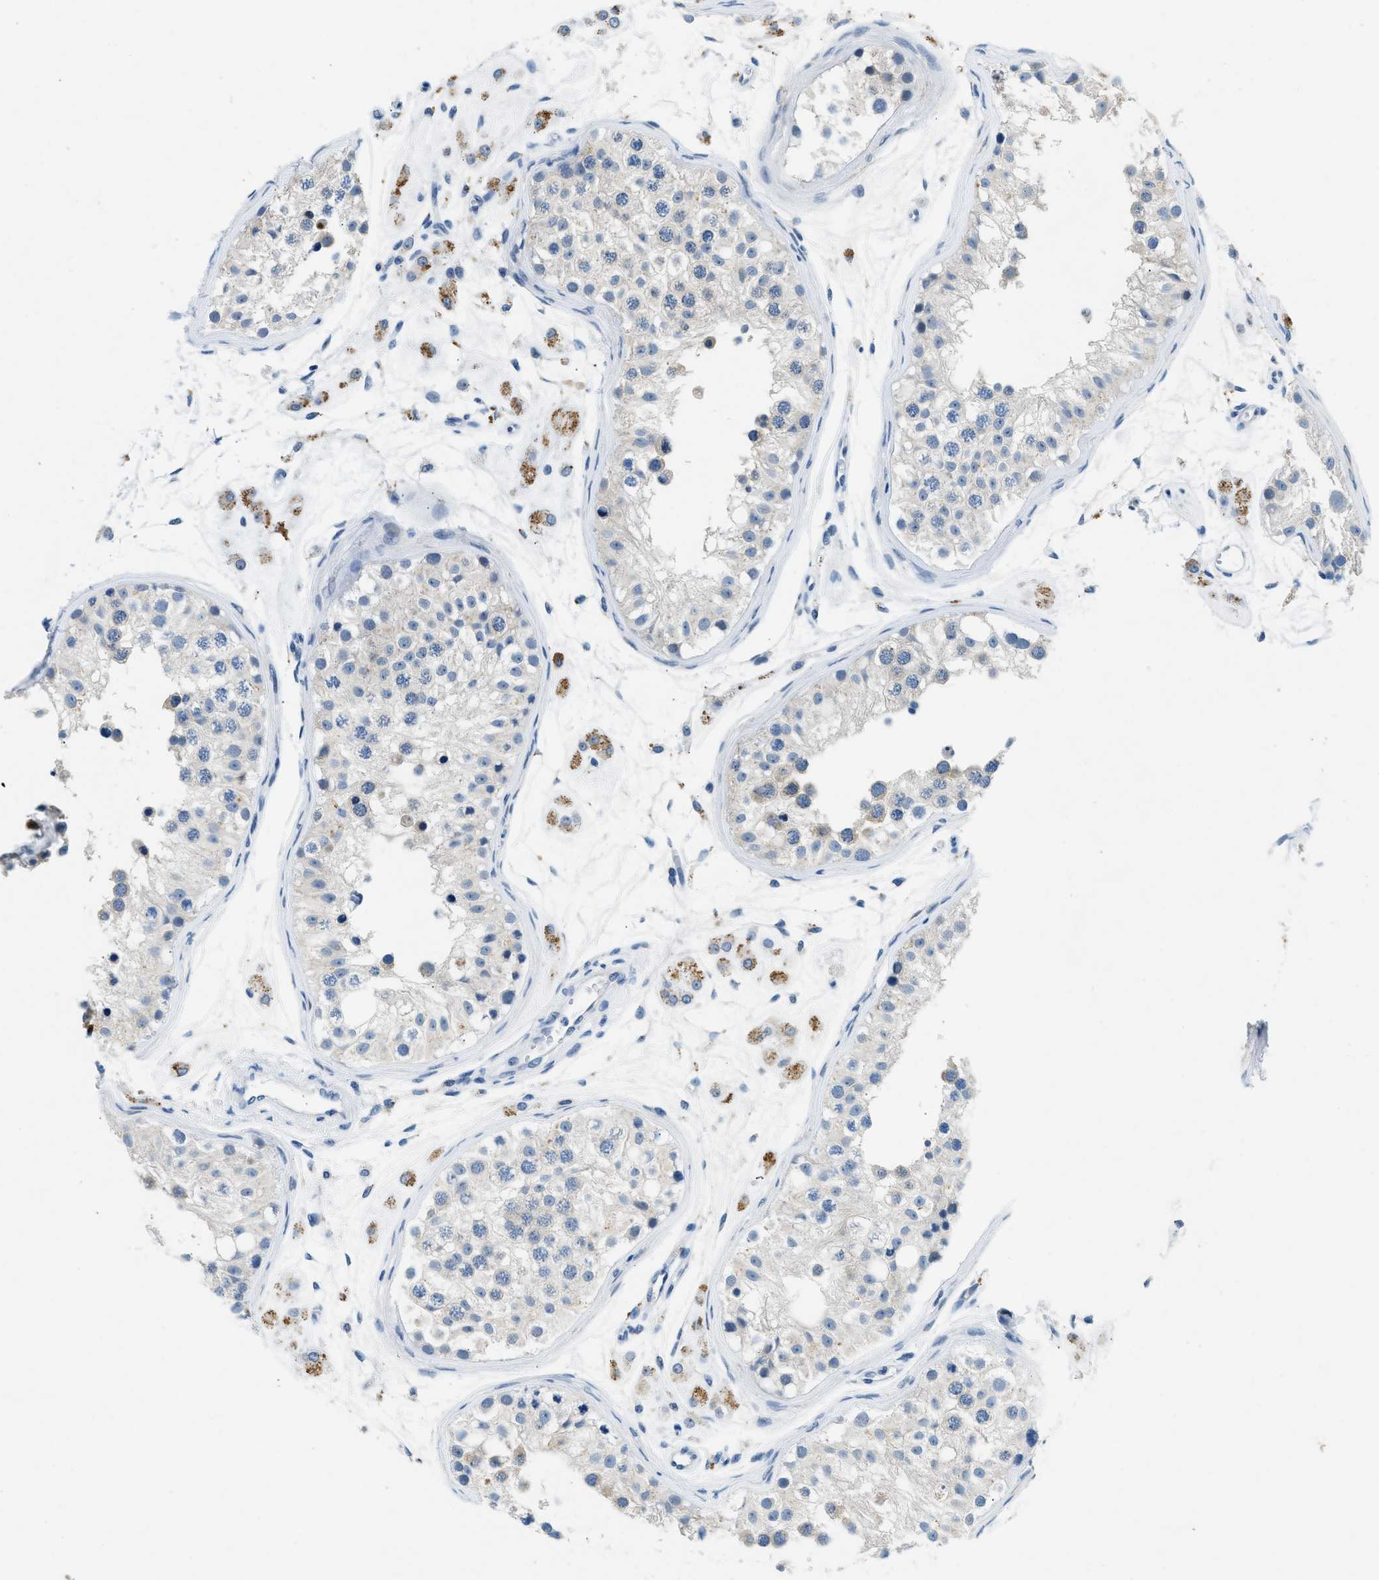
{"staining": {"intensity": "weak", "quantity": "25%-75%", "location": "cytoplasmic/membranous"}, "tissue": "testis", "cell_type": "Cells in seminiferous ducts", "image_type": "normal", "snomed": [{"axis": "morphology", "description": "Normal tissue, NOS"}, {"axis": "morphology", "description": "Adenocarcinoma, metastatic, NOS"}, {"axis": "topography", "description": "Testis"}], "caption": "Immunohistochemistry (IHC) micrograph of unremarkable testis: testis stained using immunohistochemistry (IHC) displays low levels of weak protein expression localized specifically in the cytoplasmic/membranous of cells in seminiferous ducts, appearing as a cytoplasmic/membranous brown color.", "gene": "CFAP20", "patient": {"sex": "male", "age": 26}}